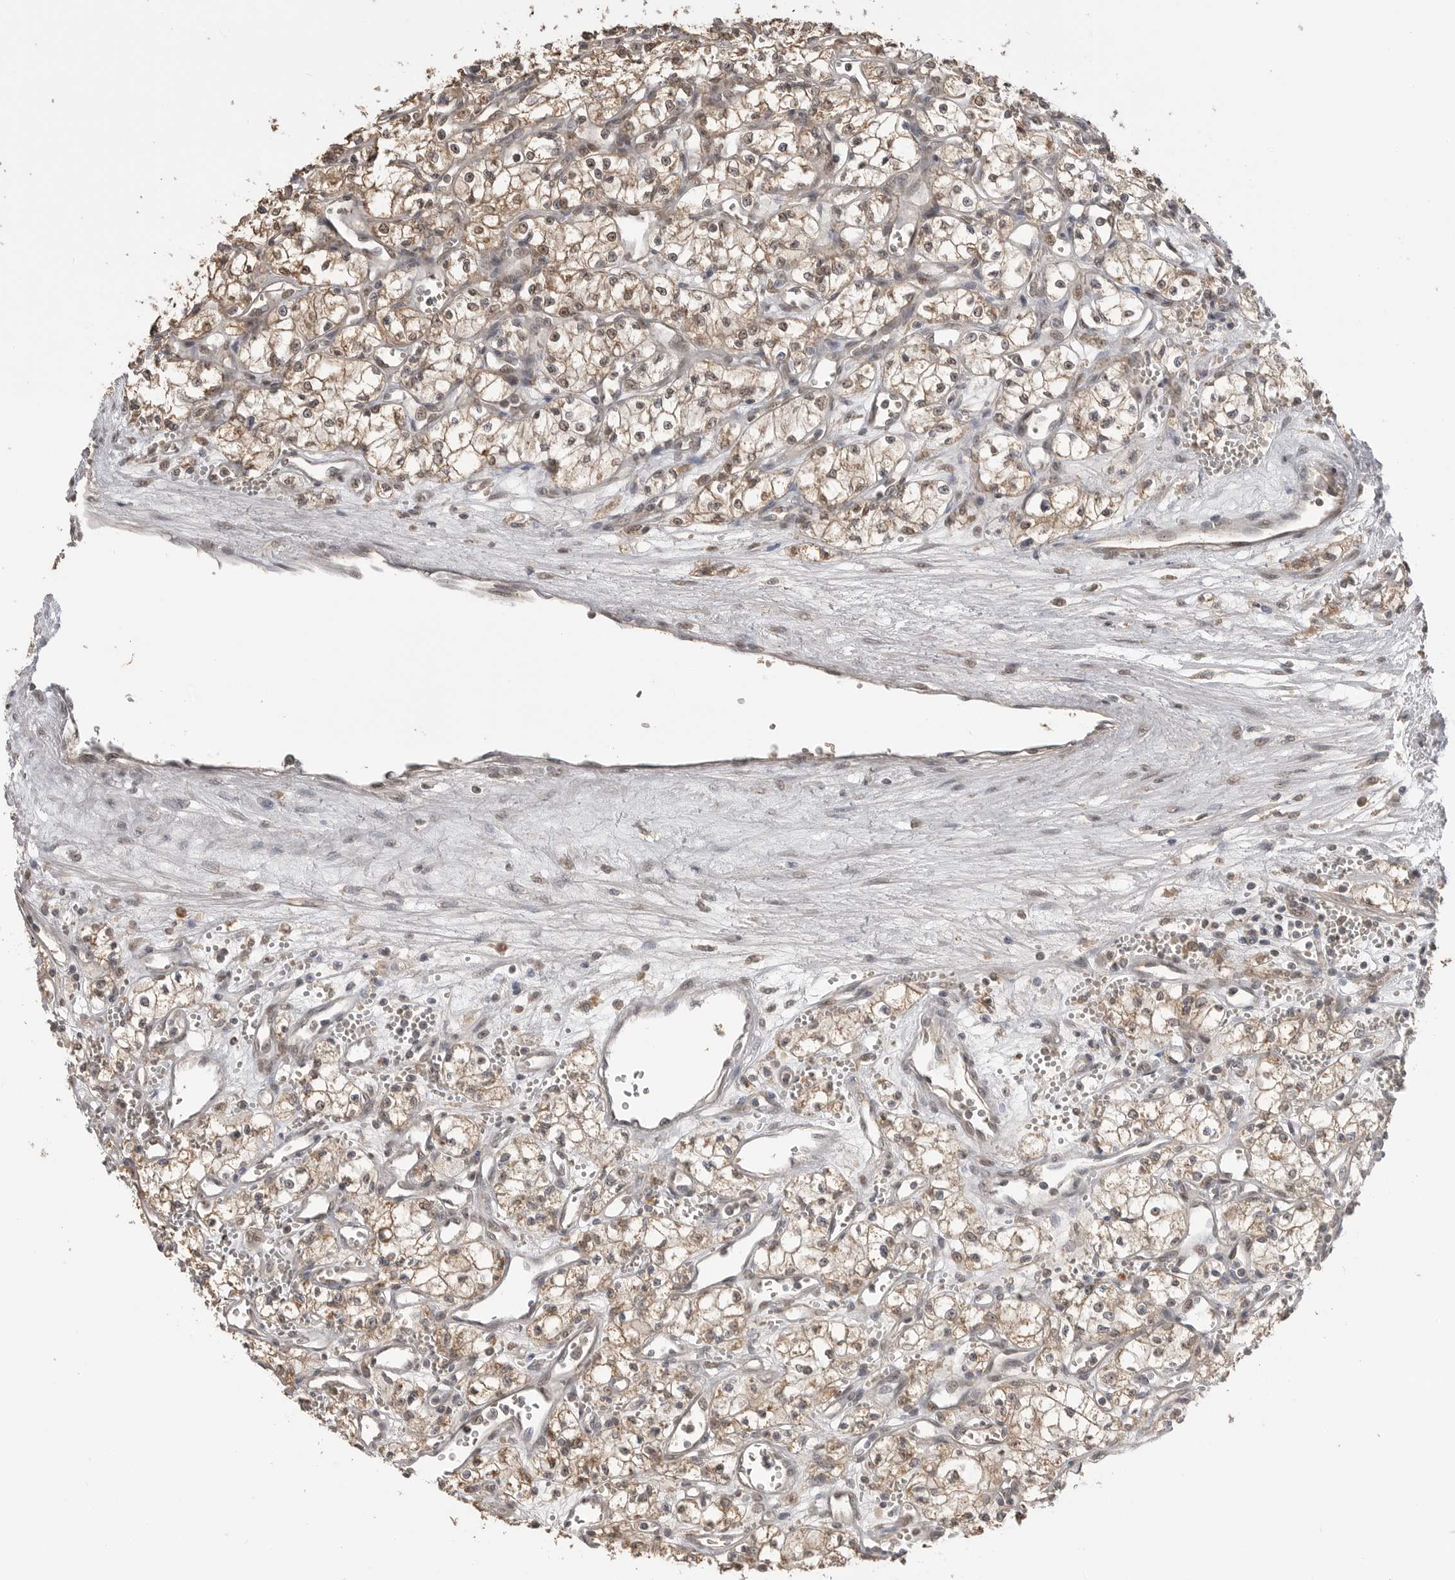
{"staining": {"intensity": "weak", "quantity": "25%-75%", "location": "cytoplasmic/membranous,nuclear"}, "tissue": "renal cancer", "cell_type": "Tumor cells", "image_type": "cancer", "snomed": [{"axis": "morphology", "description": "Adenocarcinoma, NOS"}, {"axis": "topography", "description": "Kidney"}], "caption": "High-magnification brightfield microscopy of renal cancer (adenocarcinoma) stained with DAB (3,3'-diaminobenzidine) (brown) and counterstained with hematoxylin (blue). tumor cells exhibit weak cytoplasmic/membranous and nuclear positivity is appreciated in approximately25%-75% of cells.", "gene": "ASPSCR1", "patient": {"sex": "male", "age": 59}}